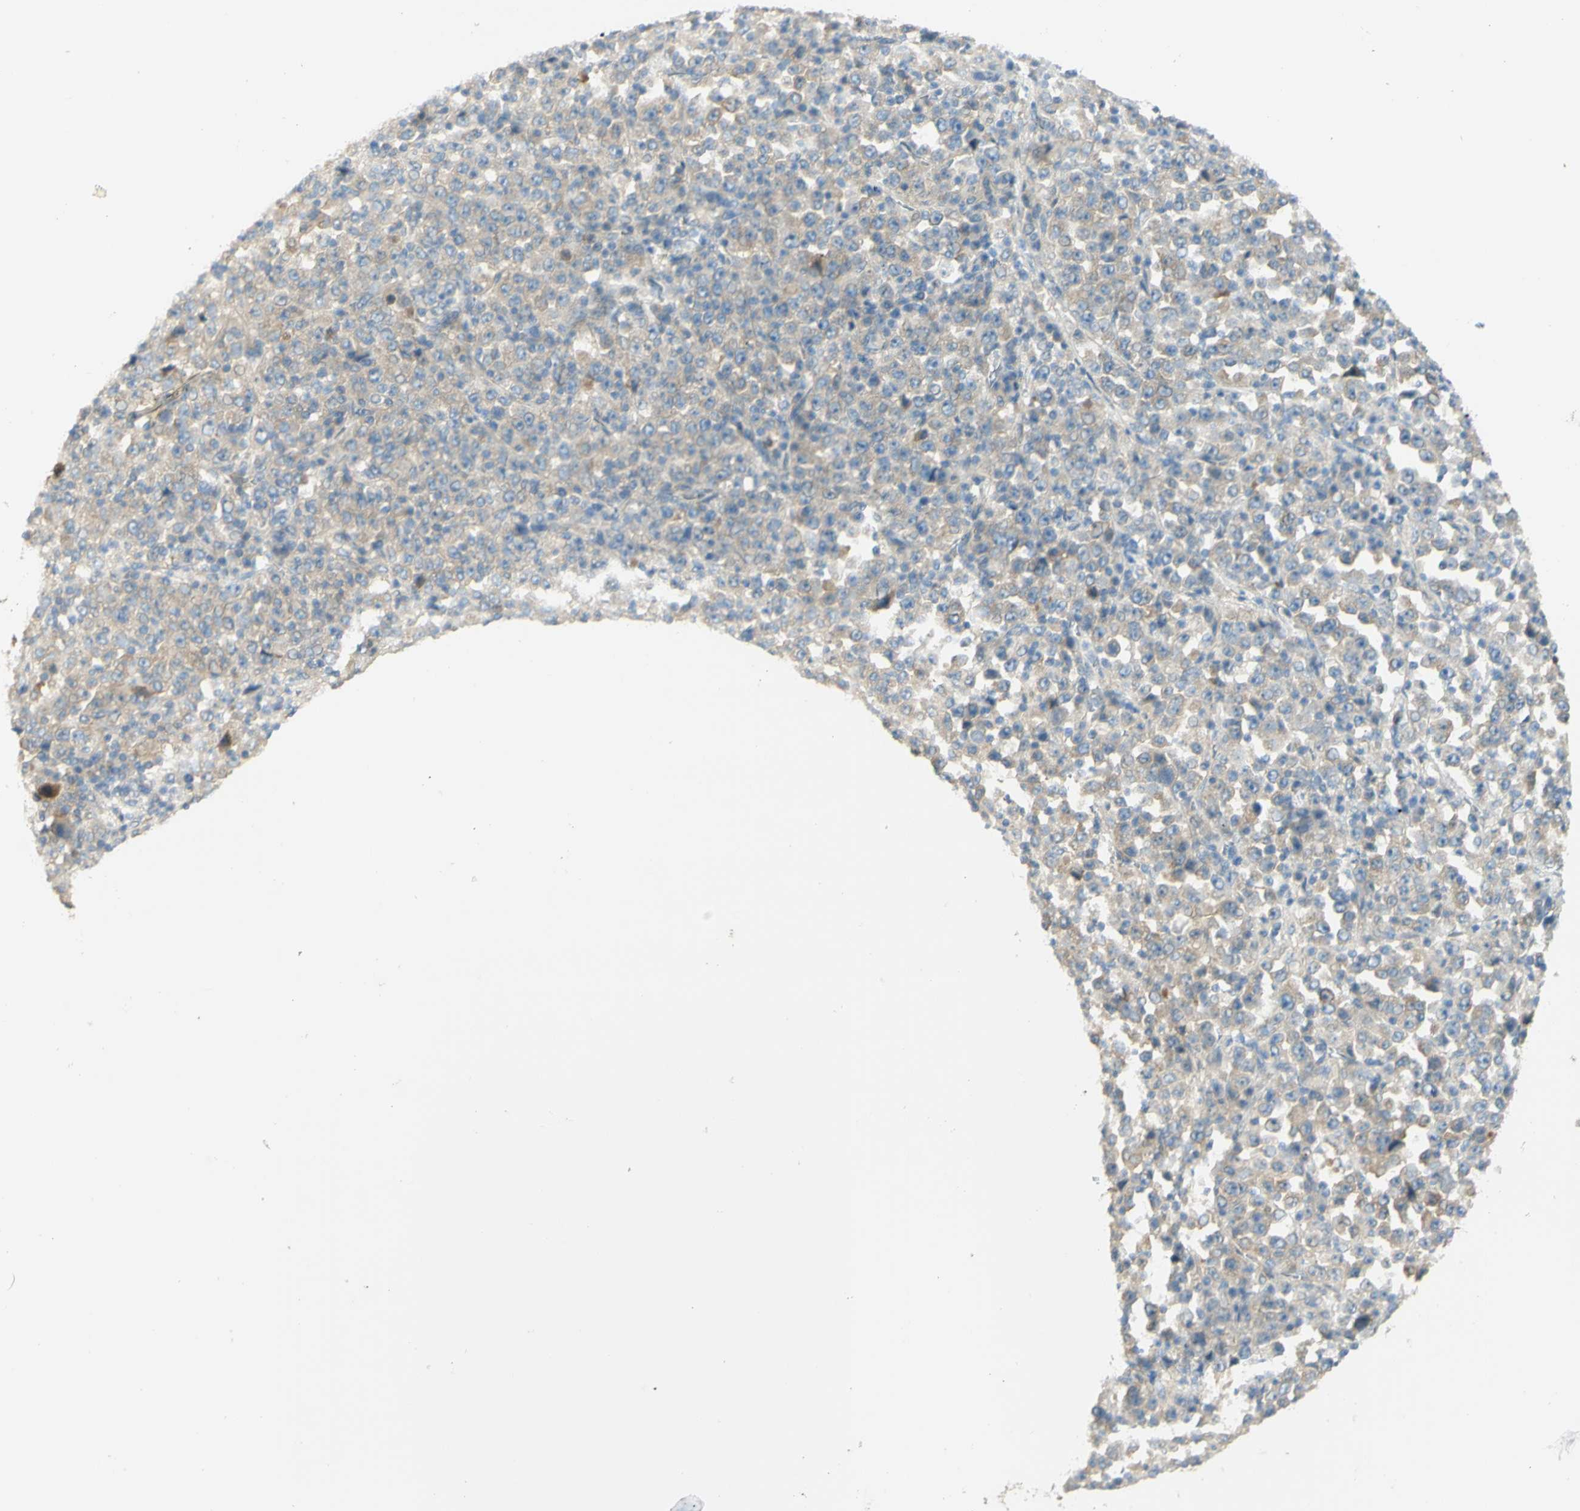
{"staining": {"intensity": "weak", "quantity": "25%-75%", "location": "cytoplasmic/membranous"}, "tissue": "stomach cancer", "cell_type": "Tumor cells", "image_type": "cancer", "snomed": [{"axis": "morphology", "description": "Normal tissue, NOS"}, {"axis": "morphology", "description": "Adenocarcinoma, NOS"}, {"axis": "topography", "description": "Stomach, upper"}, {"axis": "topography", "description": "Stomach"}], "caption": "An immunohistochemistry (IHC) photomicrograph of tumor tissue is shown. Protein staining in brown shows weak cytoplasmic/membranous positivity in adenocarcinoma (stomach) within tumor cells. The staining is performed using DAB (3,3'-diaminobenzidine) brown chromogen to label protein expression. The nuclei are counter-stained blue using hematoxylin.", "gene": "GCNT3", "patient": {"sex": "male", "age": 59}}